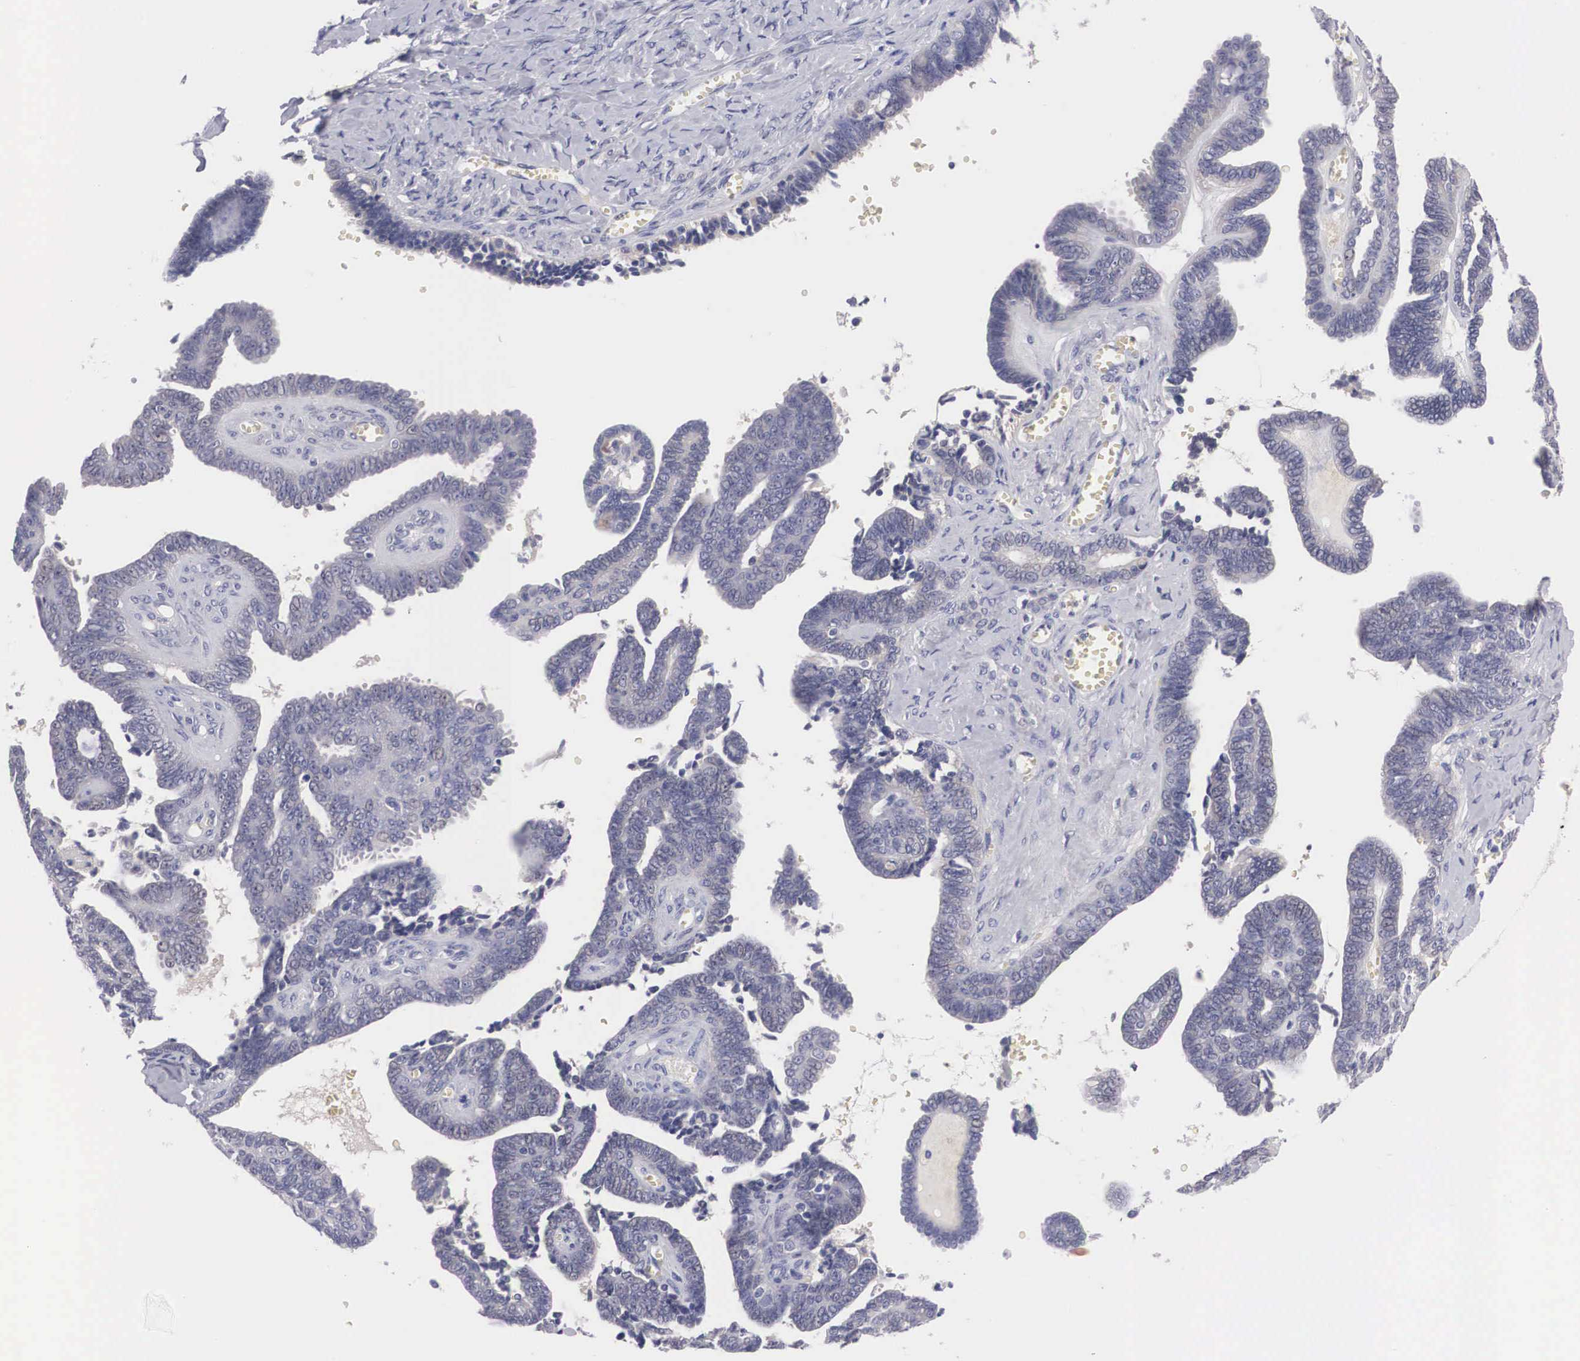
{"staining": {"intensity": "weak", "quantity": "<25%", "location": "cytoplasmic/membranous"}, "tissue": "ovarian cancer", "cell_type": "Tumor cells", "image_type": "cancer", "snomed": [{"axis": "morphology", "description": "Cystadenocarcinoma, serous, NOS"}, {"axis": "topography", "description": "Ovary"}], "caption": "The photomicrograph reveals no staining of tumor cells in ovarian cancer (serous cystadenocarcinoma).", "gene": "ABHD4", "patient": {"sex": "female", "age": 71}}